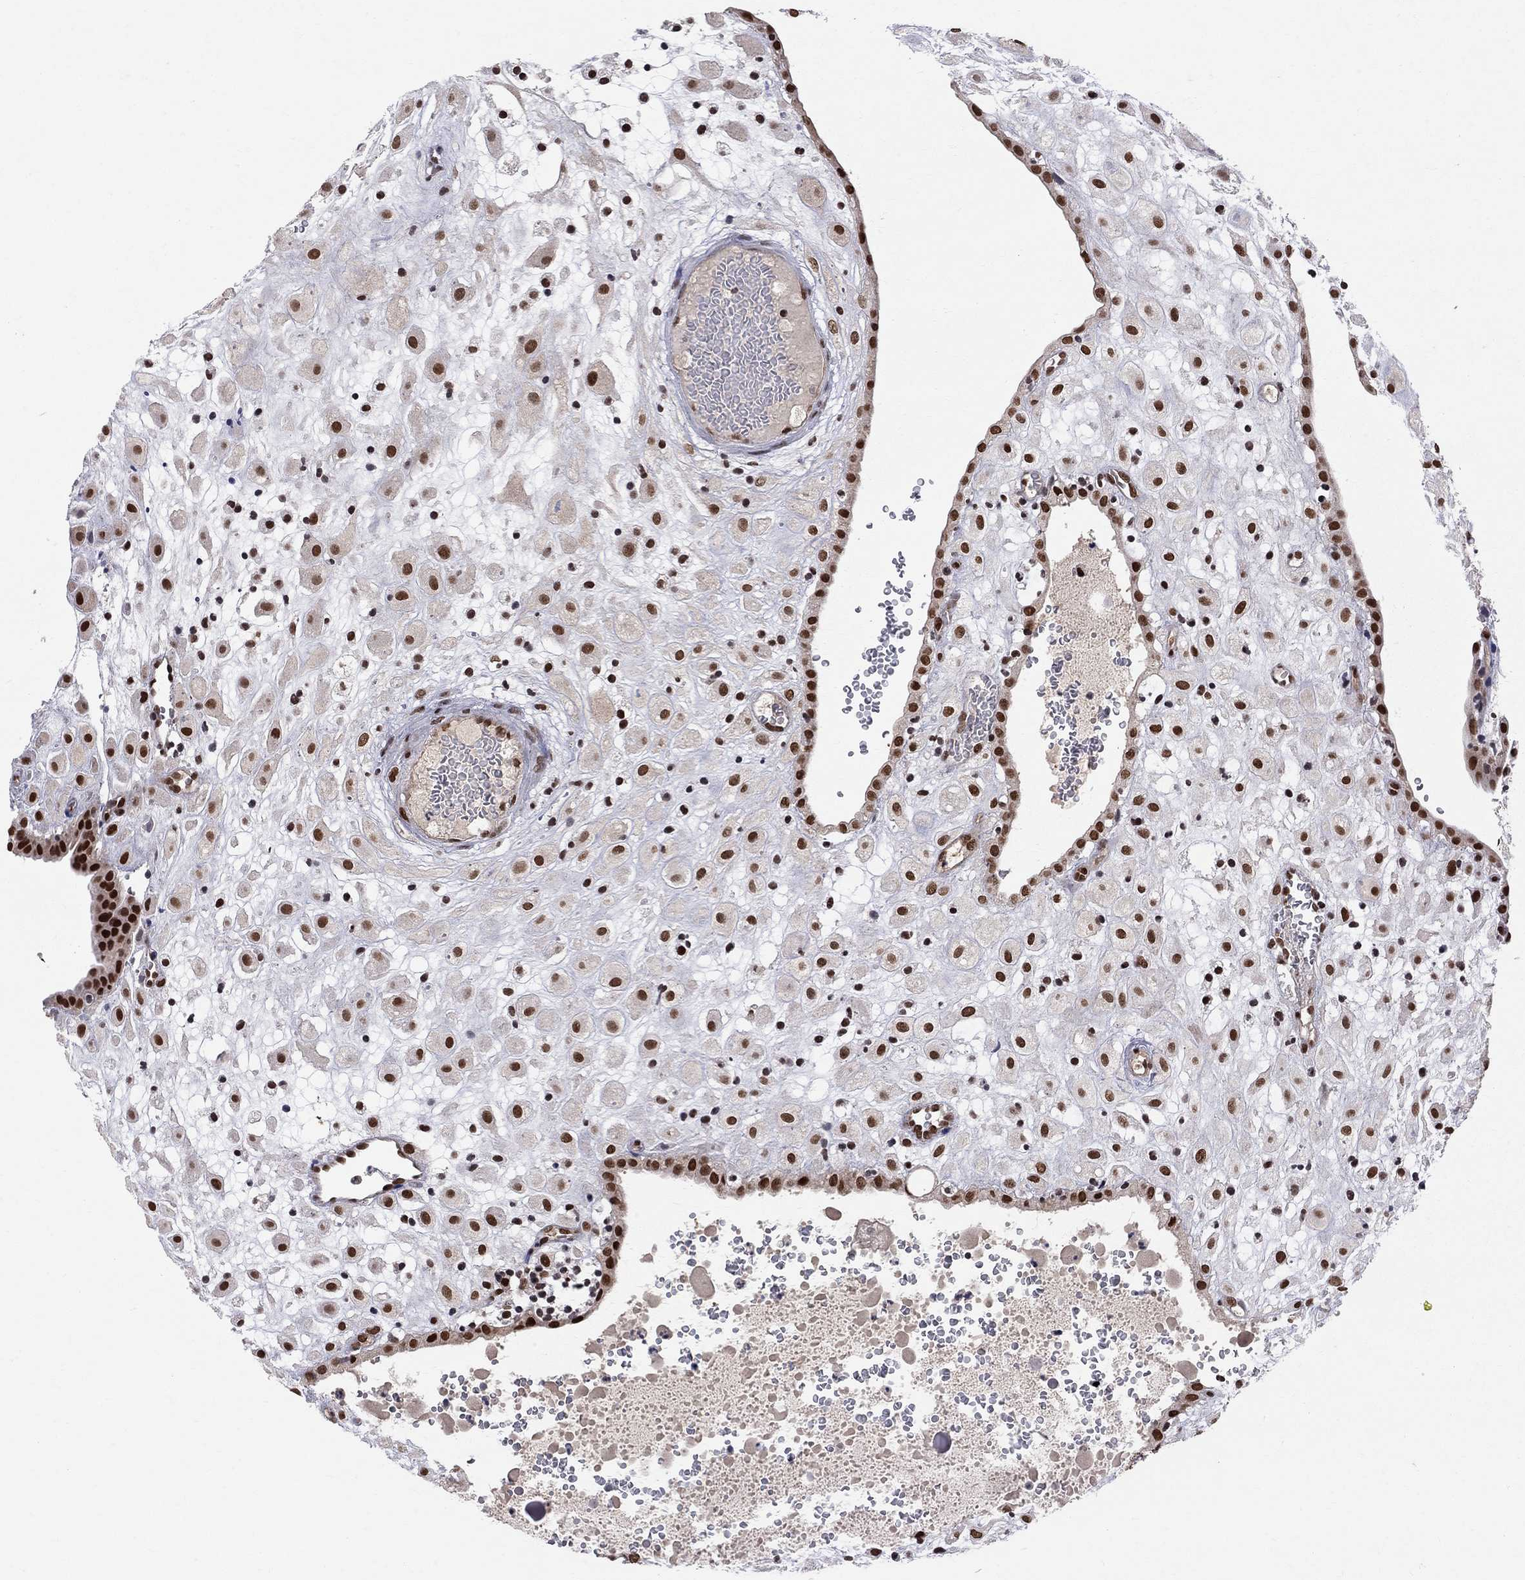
{"staining": {"intensity": "strong", "quantity": ">75%", "location": "nuclear"}, "tissue": "placenta", "cell_type": "Decidual cells", "image_type": "normal", "snomed": [{"axis": "morphology", "description": "Normal tissue, NOS"}, {"axis": "topography", "description": "Placenta"}], "caption": "Brown immunohistochemical staining in benign placenta reveals strong nuclear staining in approximately >75% of decidual cells.", "gene": "SAP30L", "patient": {"sex": "female", "age": 24}}